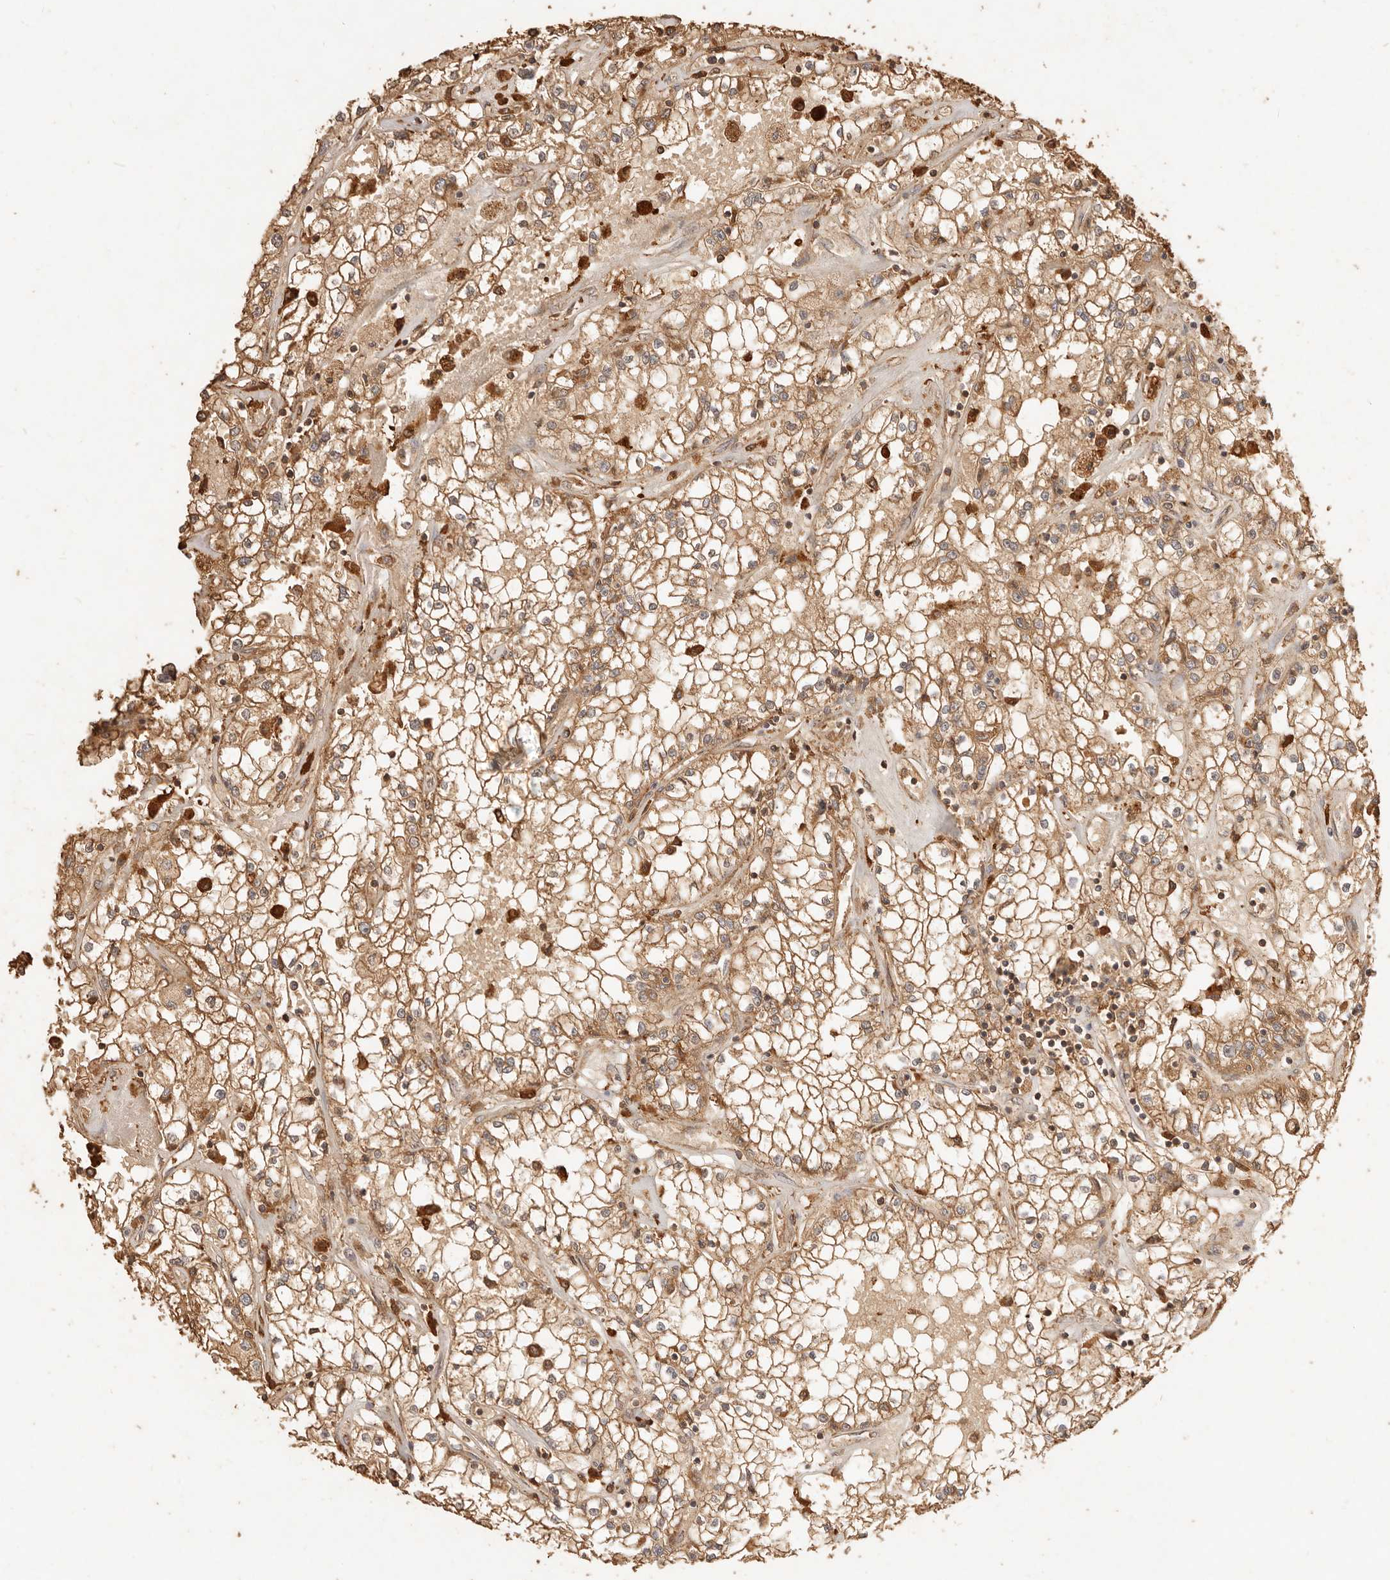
{"staining": {"intensity": "moderate", "quantity": ">75%", "location": "cytoplasmic/membranous"}, "tissue": "renal cancer", "cell_type": "Tumor cells", "image_type": "cancer", "snomed": [{"axis": "morphology", "description": "Adenocarcinoma, NOS"}, {"axis": "topography", "description": "Kidney"}], "caption": "Renal cancer (adenocarcinoma) tissue demonstrates moderate cytoplasmic/membranous staining in about >75% of tumor cells, visualized by immunohistochemistry. The staining was performed using DAB (3,3'-diaminobenzidine) to visualize the protein expression in brown, while the nuclei were stained in blue with hematoxylin (Magnification: 20x).", "gene": "FAM180B", "patient": {"sex": "male", "age": 56}}